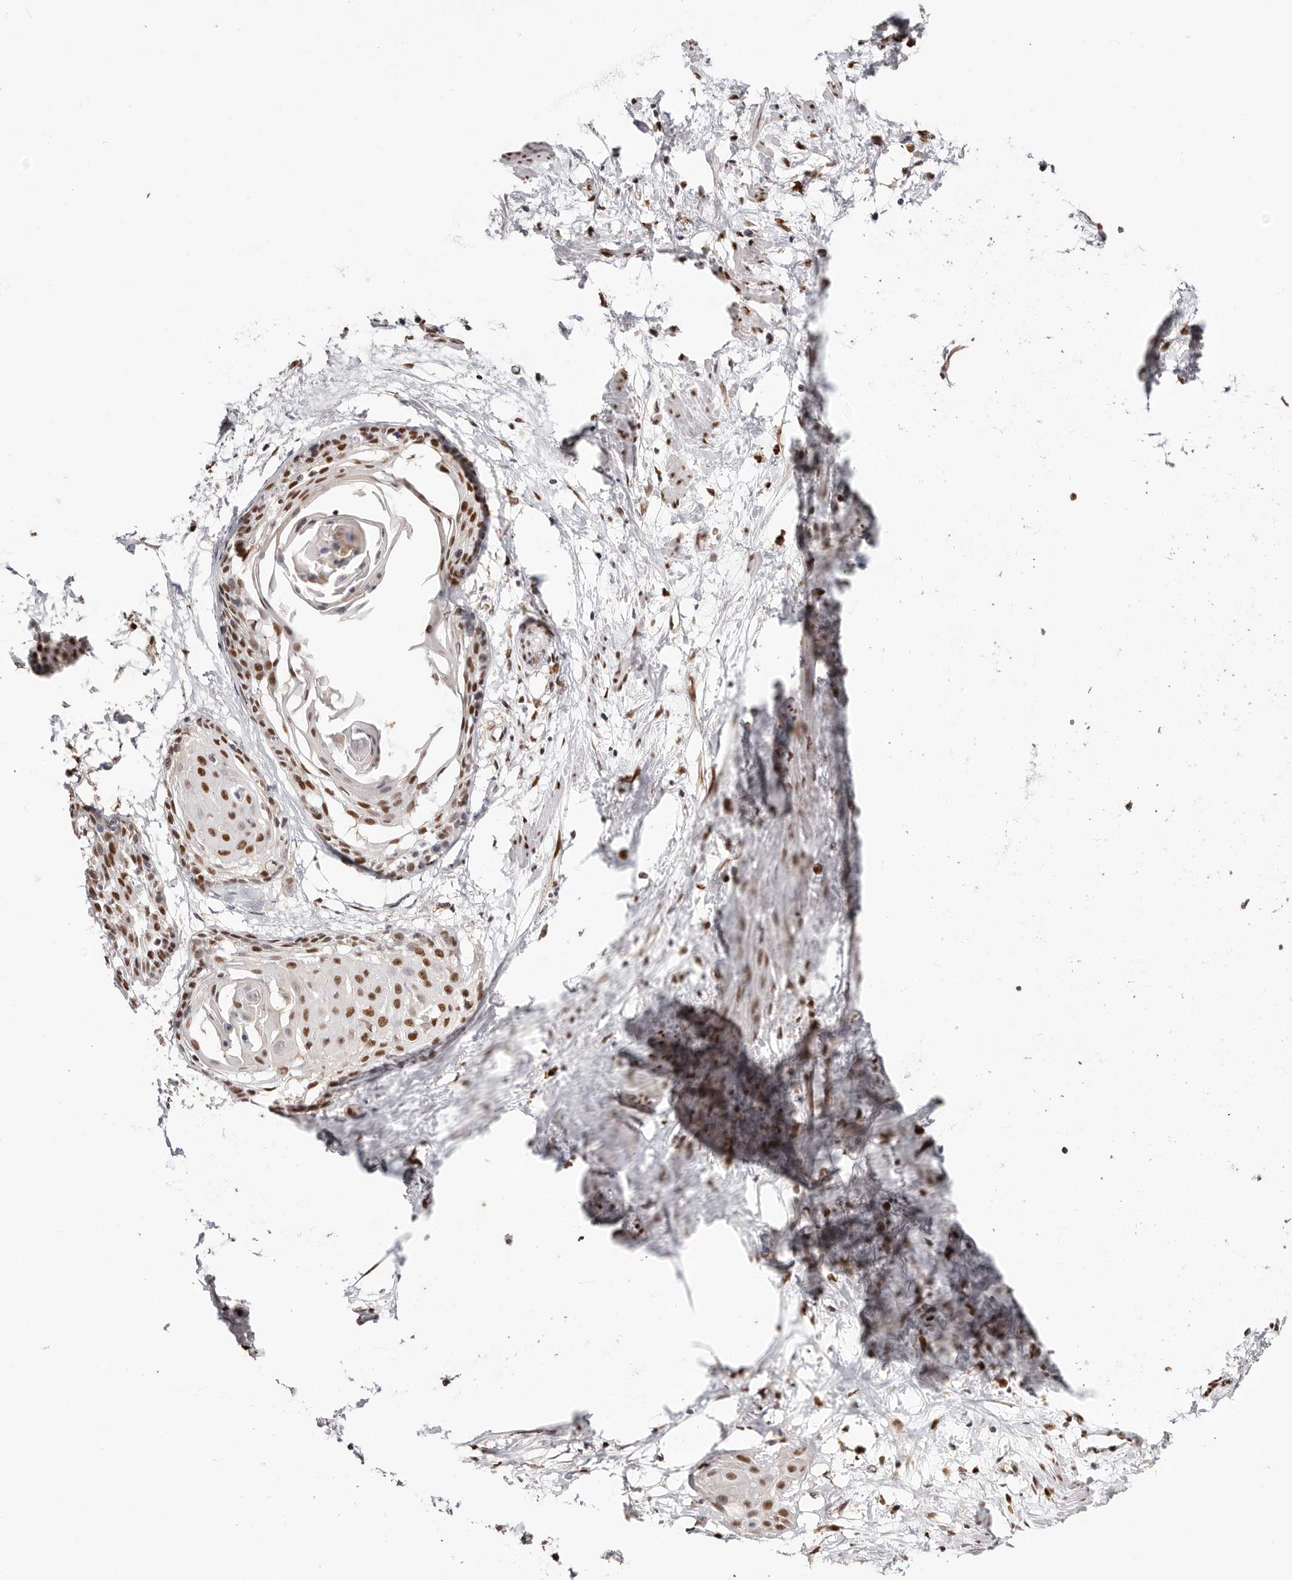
{"staining": {"intensity": "moderate", "quantity": ">75%", "location": "nuclear"}, "tissue": "cervical cancer", "cell_type": "Tumor cells", "image_type": "cancer", "snomed": [{"axis": "morphology", "description": "Squamous cell carcinoma, NOS"}, {"axis": "topography", "description": "Cervix"}], "caption": "About >75% of tumor cells in cervical cancer display moderate nuclear protein positivity as visualized by brown immunohistochemical staining.", "gene": "TKT", "patient": {"sex": "female", "age": 57}}